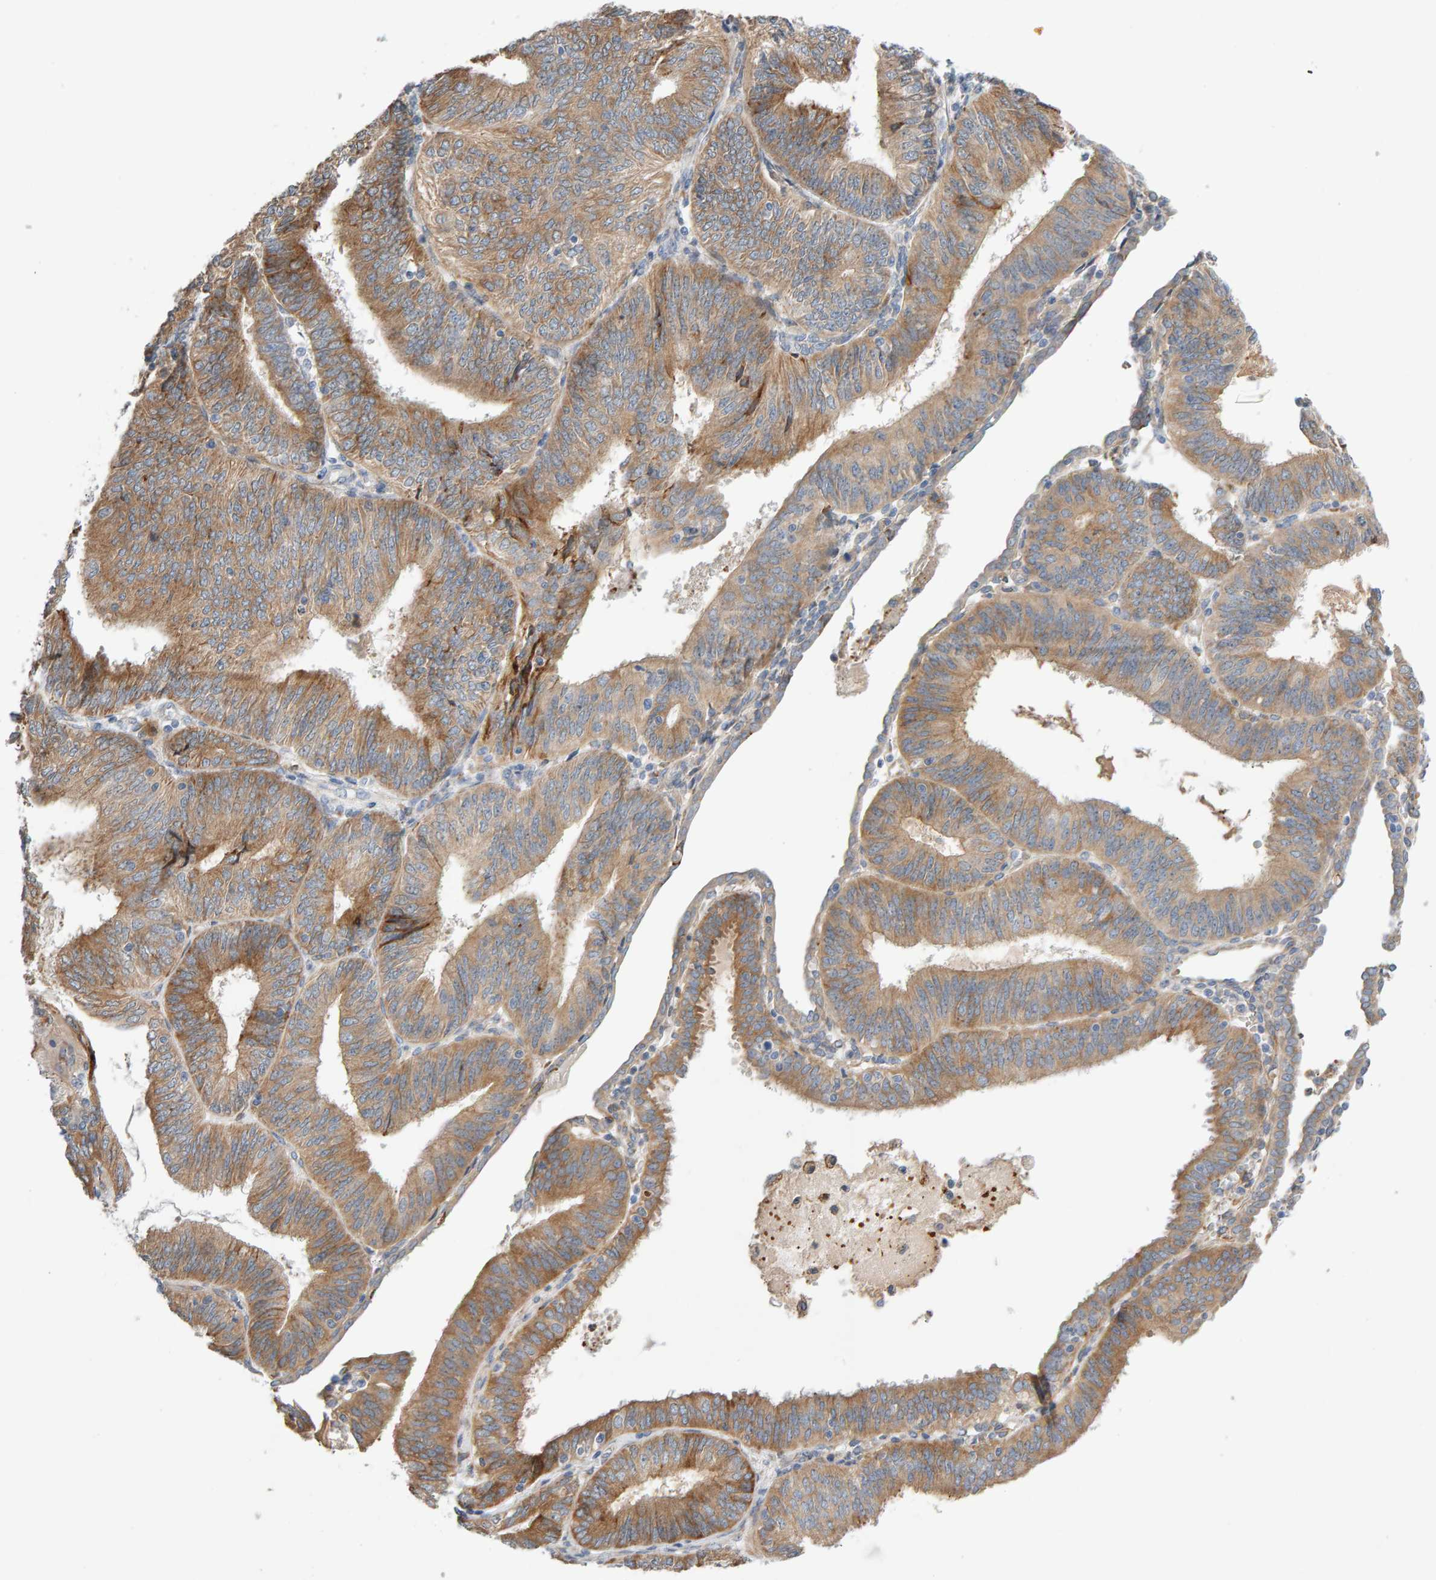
{"staining": {"intensity": "moderate", "quantity": ">75%", "location": "cytoplasmic/membranous"}, "tissue": "endometrial cancer", "cell_type": "Tumor cells", "image_type": "cancer", "snomed": [{"axis": "morphology", "description": "Adenocarcinoma, NOS"}, {"axis": "topography", "description": "Endometrium"}], "caption": "Human endometrial cancer stained for a protein (brown) reveals moderate cytoplasmic/membranous positive staining in approximately >75% of tumor cells.", "gene": "ENGASE", "patient": {"sex": "female", "age": 58}}